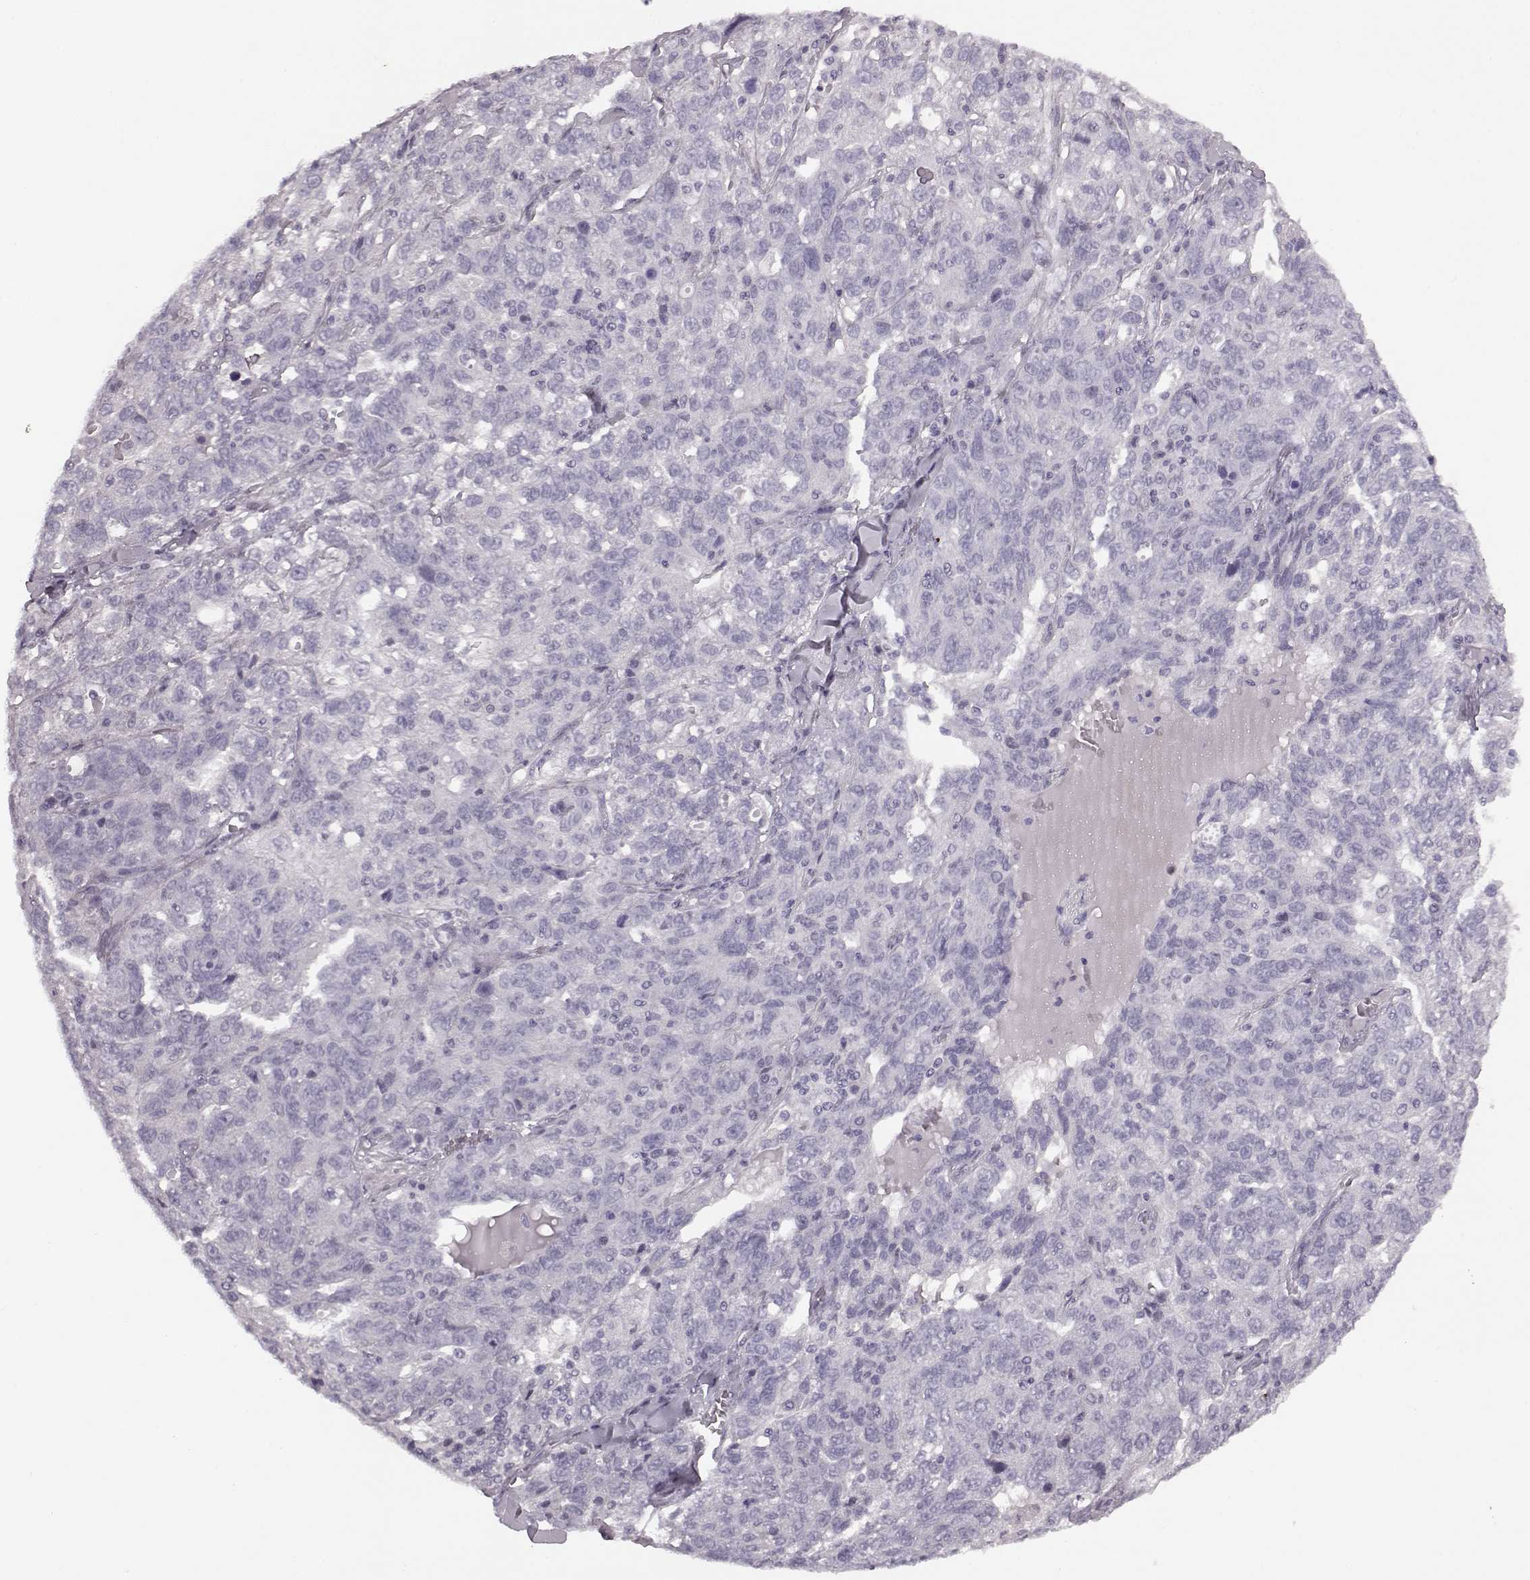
{"staining": {"intensity": "negative", "quantity": "none", "location": "none"}, "tissue": "ovarian cancer", "cell_type": "Tumor cells", "image_type": "cancer", "snomed": [{"axis": "morphology", "description": "Cystadenocarcinoma, serous, NOS"}, {"axis": "topography", "description": "Ovary"}], "caption": "Immunohistochemistry of human ovarian cancer reveals no positivity in tumor cells.", "gene": "SEMG2", "patient": {"sex": "female", "age": 71}}